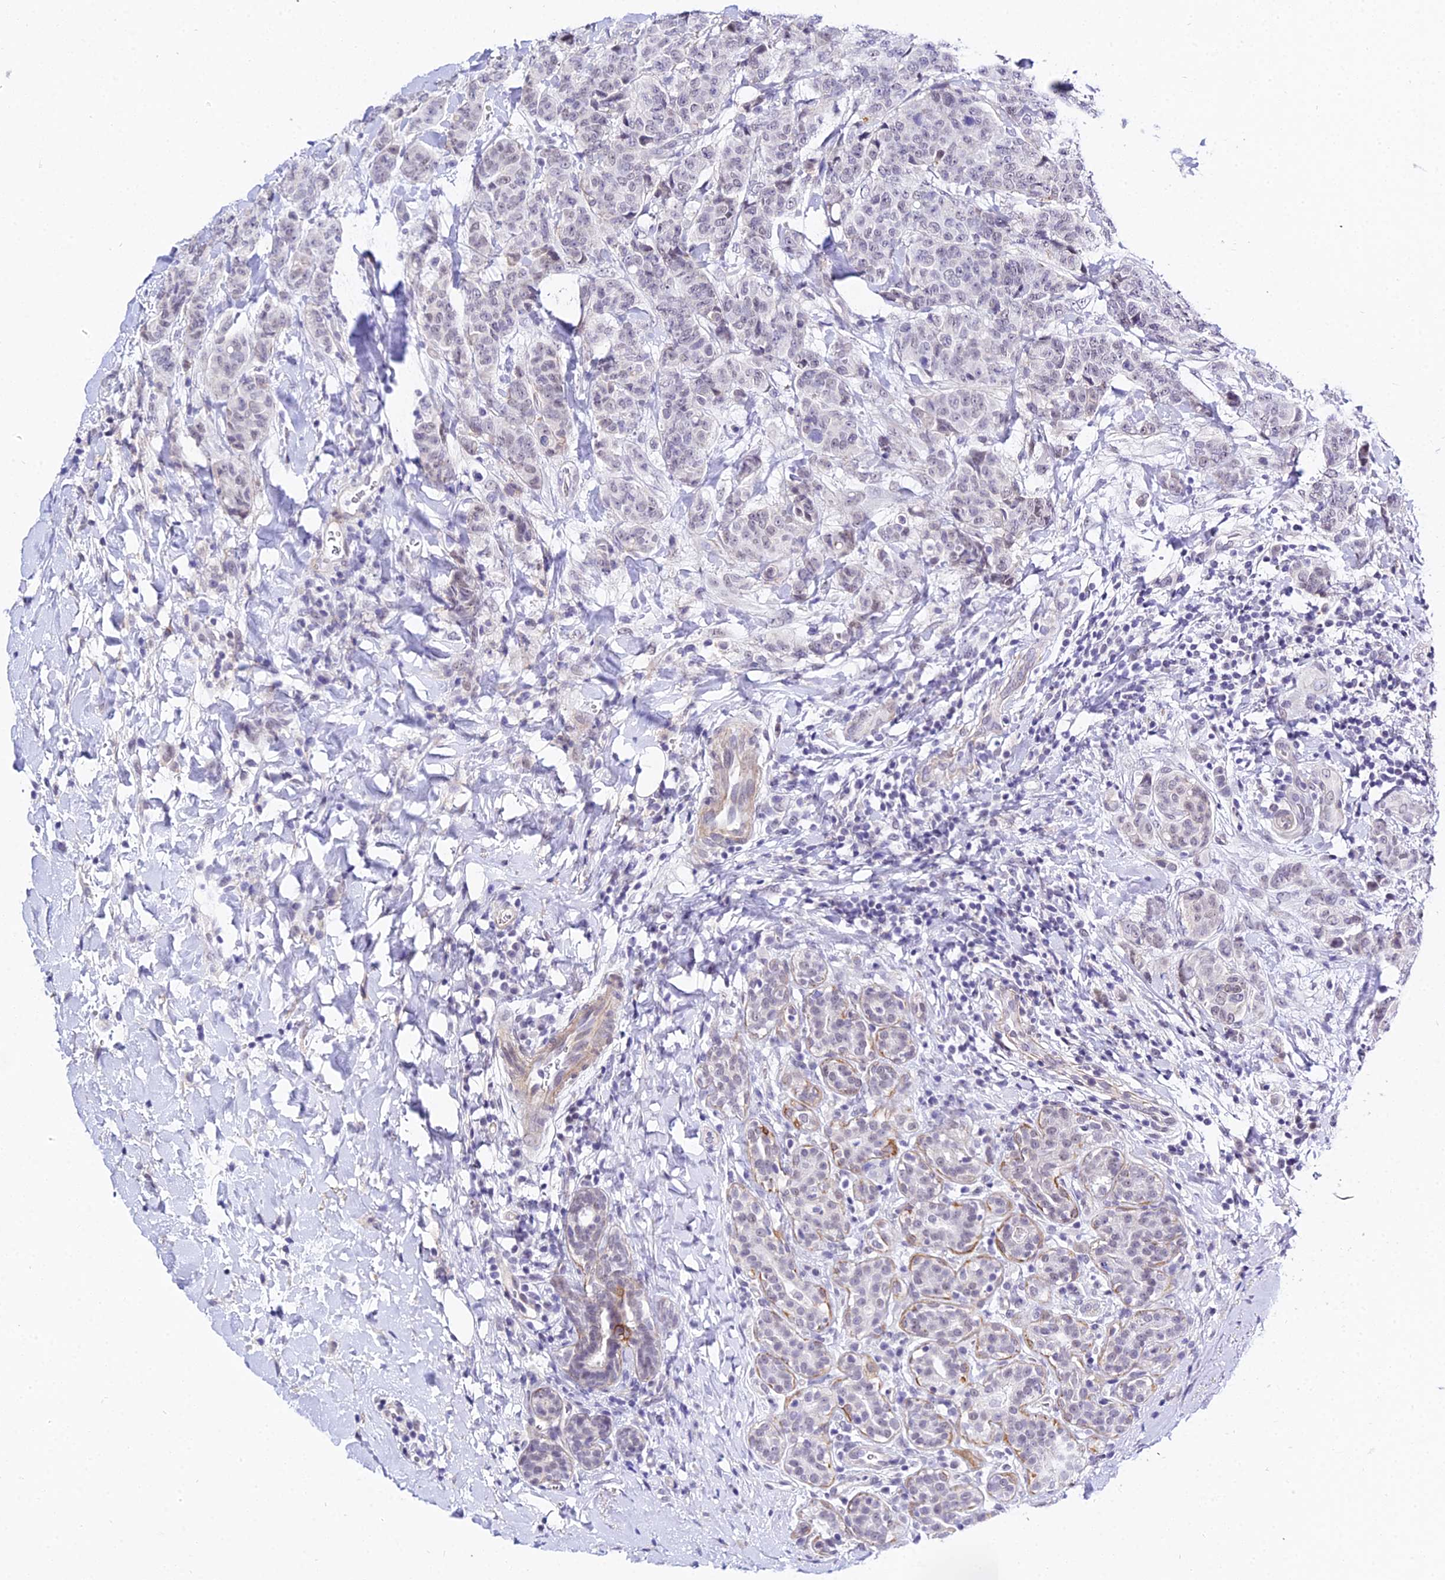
{"staining": {"intensity": "negative", "quantity": "none", "location": "none"}, "tissue": "breast cancer", "cell_type": "Tumor cells", "image_type": "cancer", "snomed": [{"axis": "morphology", "description": "Duct carcinoma"}, {"axis": "topography", "description": "Breast"}], "caption": "Histopathology image shows no significant protein staining in tumor cells of breast infiltrating ductal carcinoma.", "gene": "ZNF628", "patient": {"sex": "female", "age": 40}}